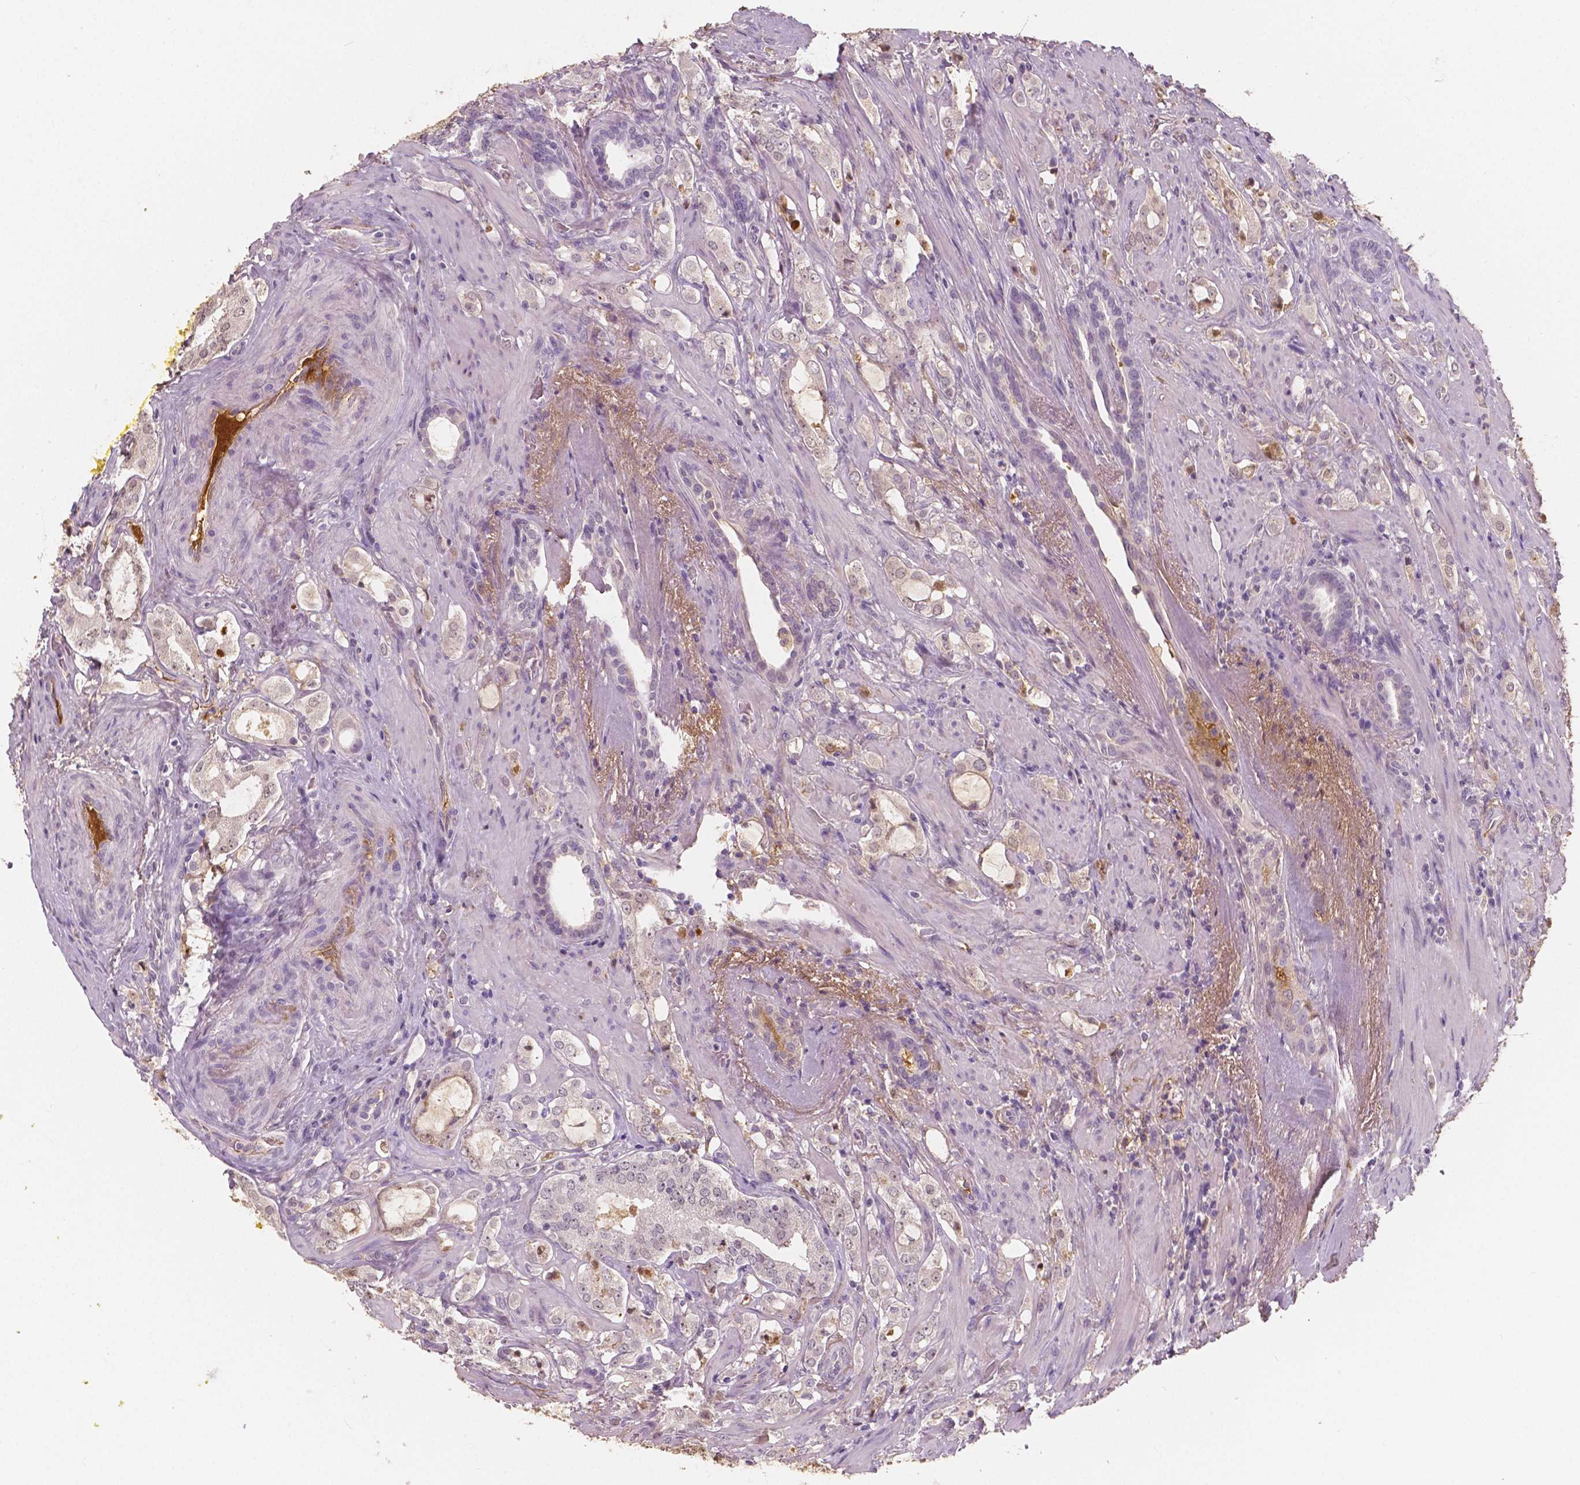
{"staining": {"intensity": "negative", "quantity": "none", "location": "none"}, "tissue": "prostate cancer", "cell_type": "Tumor cells", "image_type": "cancer", "snomed": [{"axis": "morphology", "description": "Adenocarcinoma, NOS"}, {"axis": "topography", "description": "Prostate"}], "caption": "Immunohistochemistry (IHC) image of neoplastic tissue: human prostate adenocarcinoma stained with DAB displays no significant protein positivity in tumor cells.", "gene": "APOA4", "patient": {"sex": "male", "age": 66}}